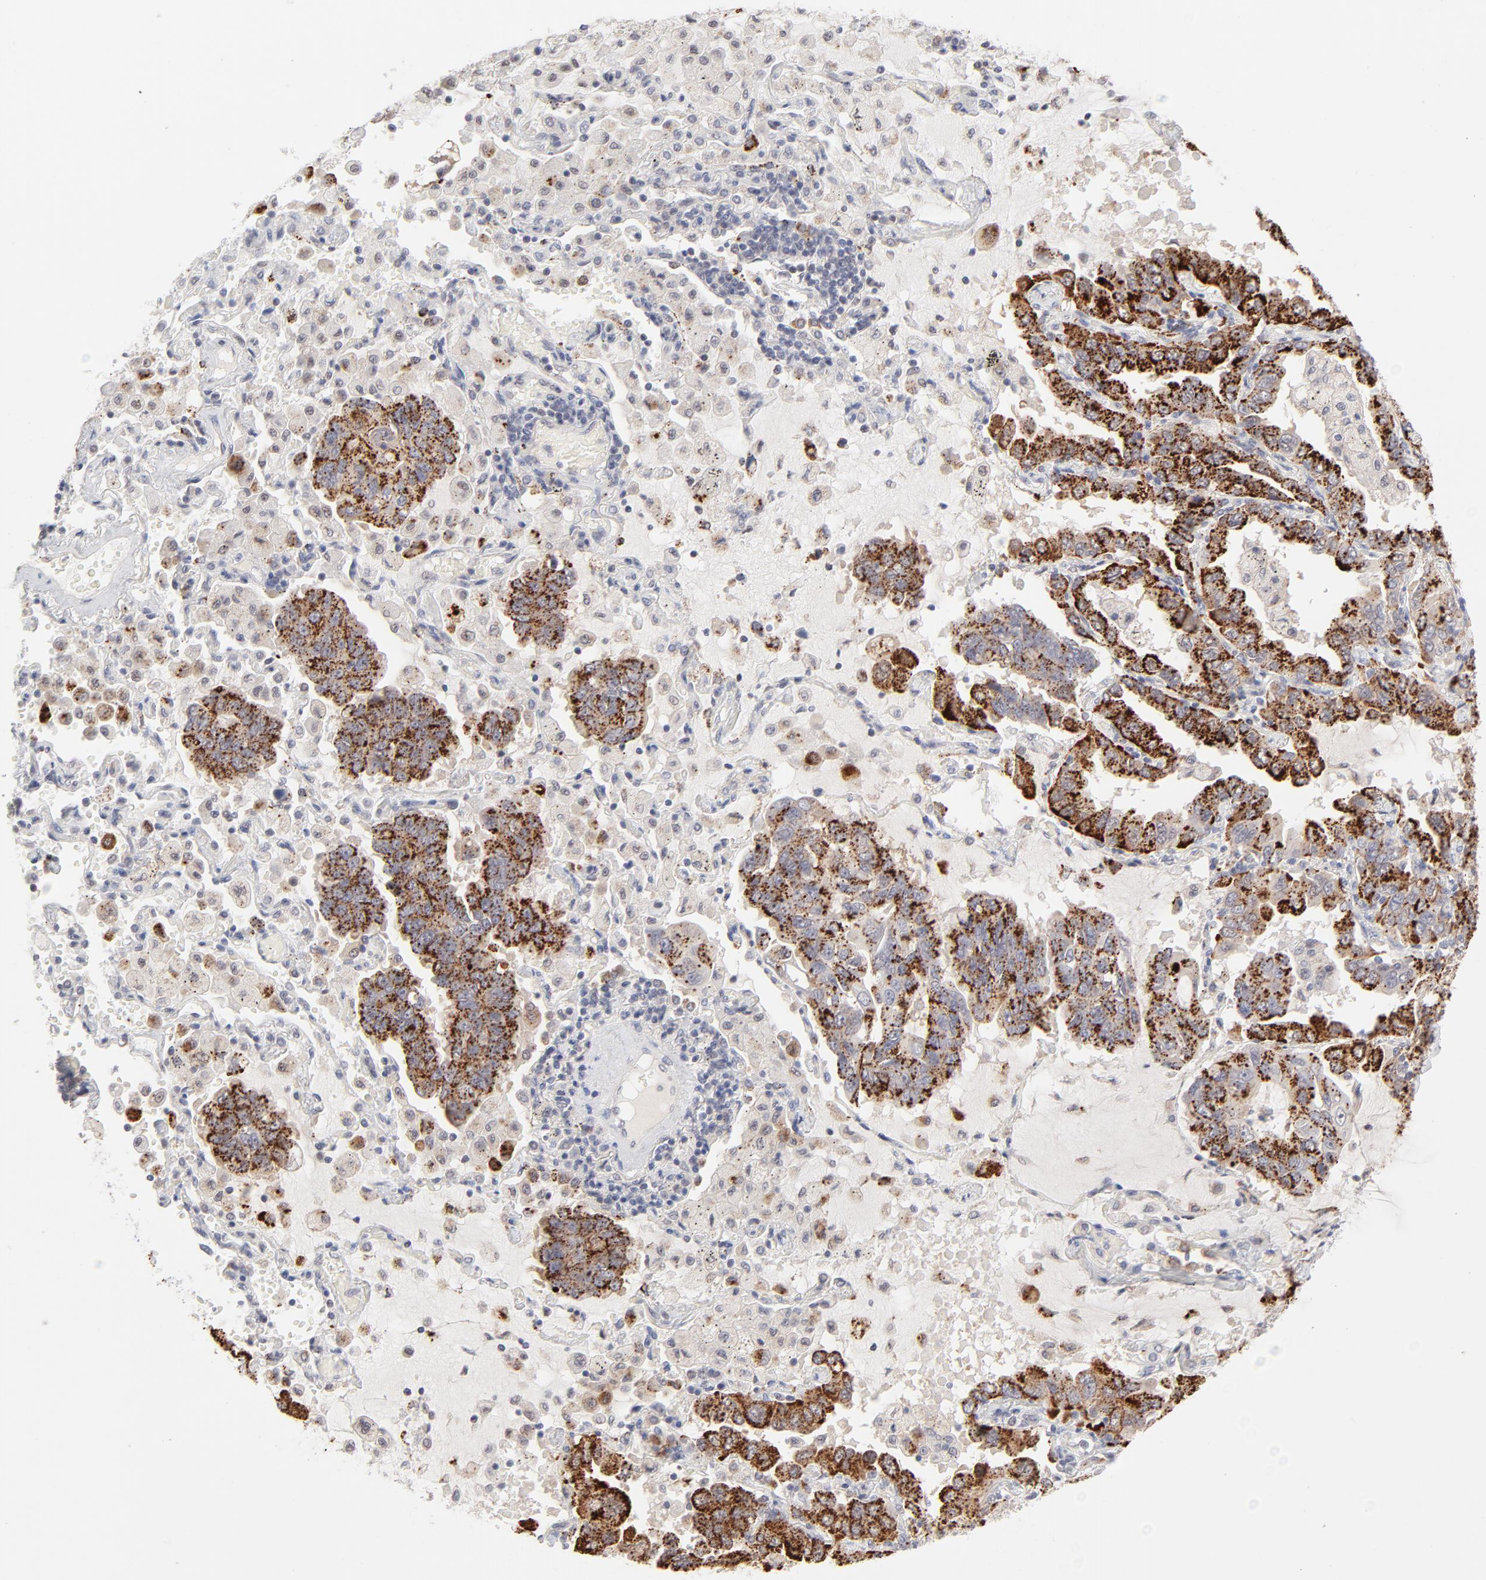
{"staining": {"intensity": "strong", "quantity": "25%-75%", "location": "cytoplasmic/membranous"}, "tissue": "lung cancer", "cell_type": "Tumor cells", "image_type": "cancer", "snomed": [{"axis": "morphology", "description": "Adenocarcinoma, NOS"}, {"axis": "topography", "description": "Lung"}], "caption": "High-power microscopy captured an immunohistochemistry micrograph of adenocarcinoma (lung), revealing strong cytoplasmic/membranous expression in about 25%-75% of tumor cells.", "gene": "NBN", "patient": {"sex": "male", "age": 64}}